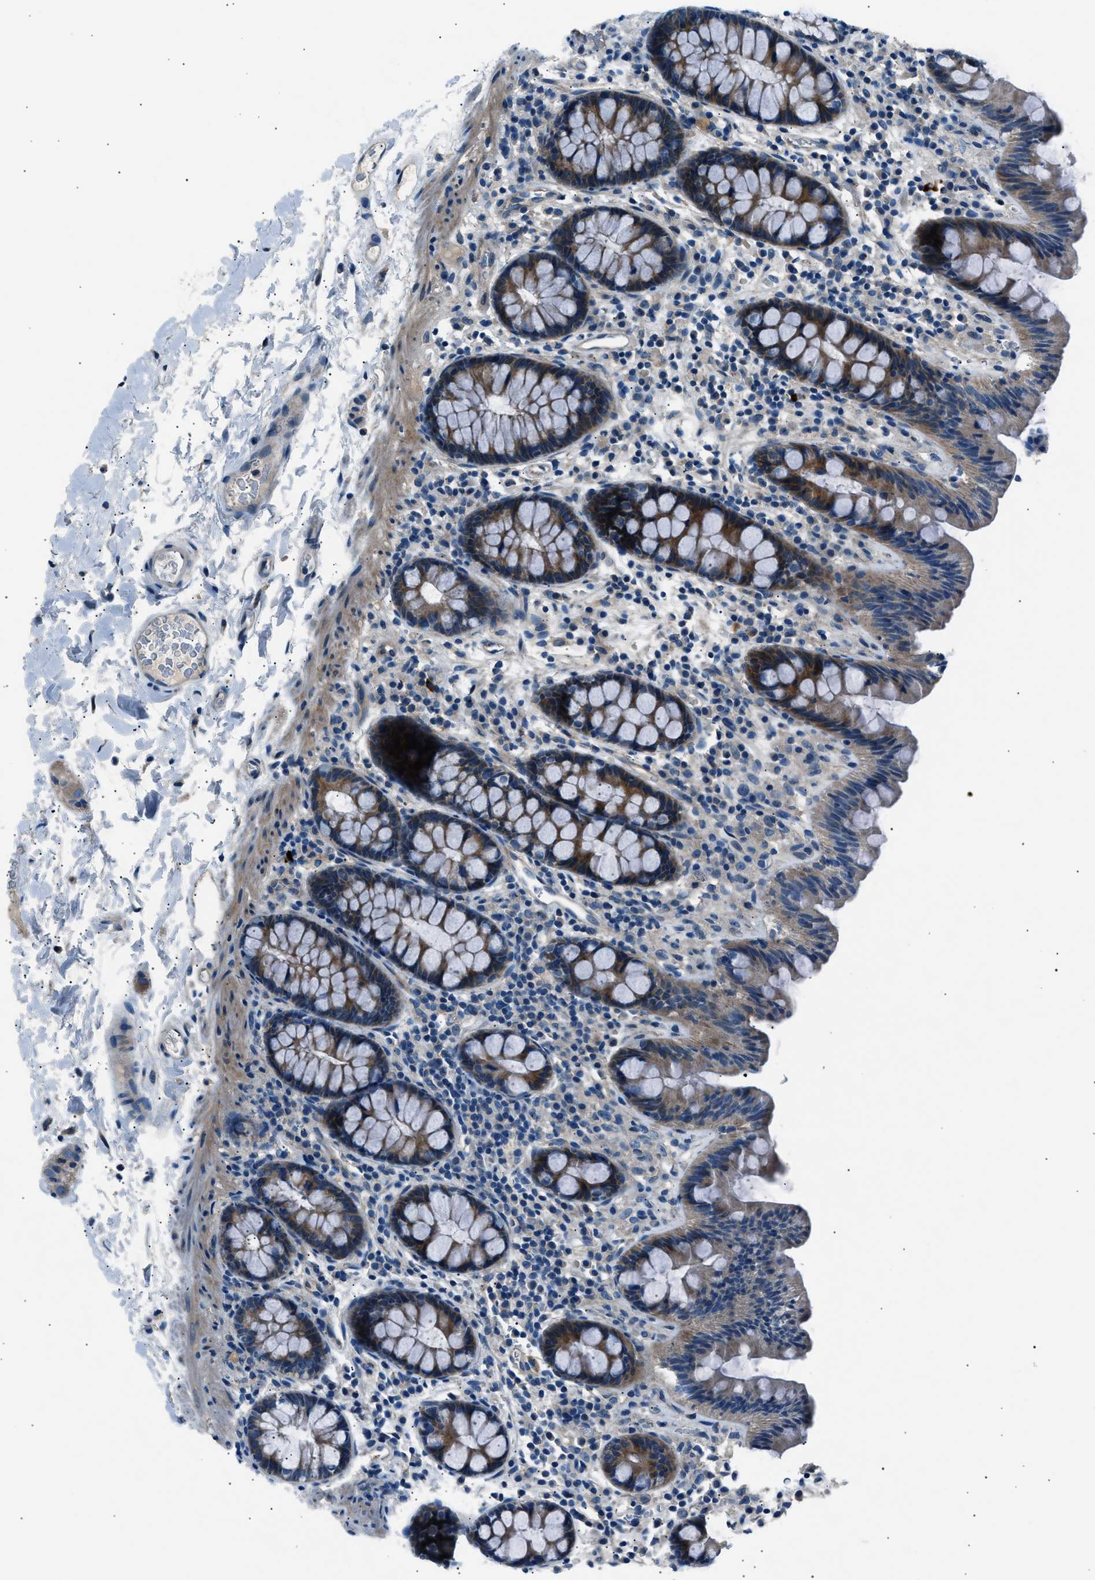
{"staining": {"intensity": "negative", "quantity": "none", "location": "none"}, "tissue": "colon", "cell_type": "Endothelial cells", "image_type": "normal", "snomed": [{"axis": "morphology", "description": "Normal tissue, NOS"}, {"axis": "topography", "description": "Colon"}], "caption": "Immunohistochemical staining of benign human colon reveals no significant staining in endothelial cells.", "gene": "LRRC37B", "patient": {"sex": "female", "age": 80}}